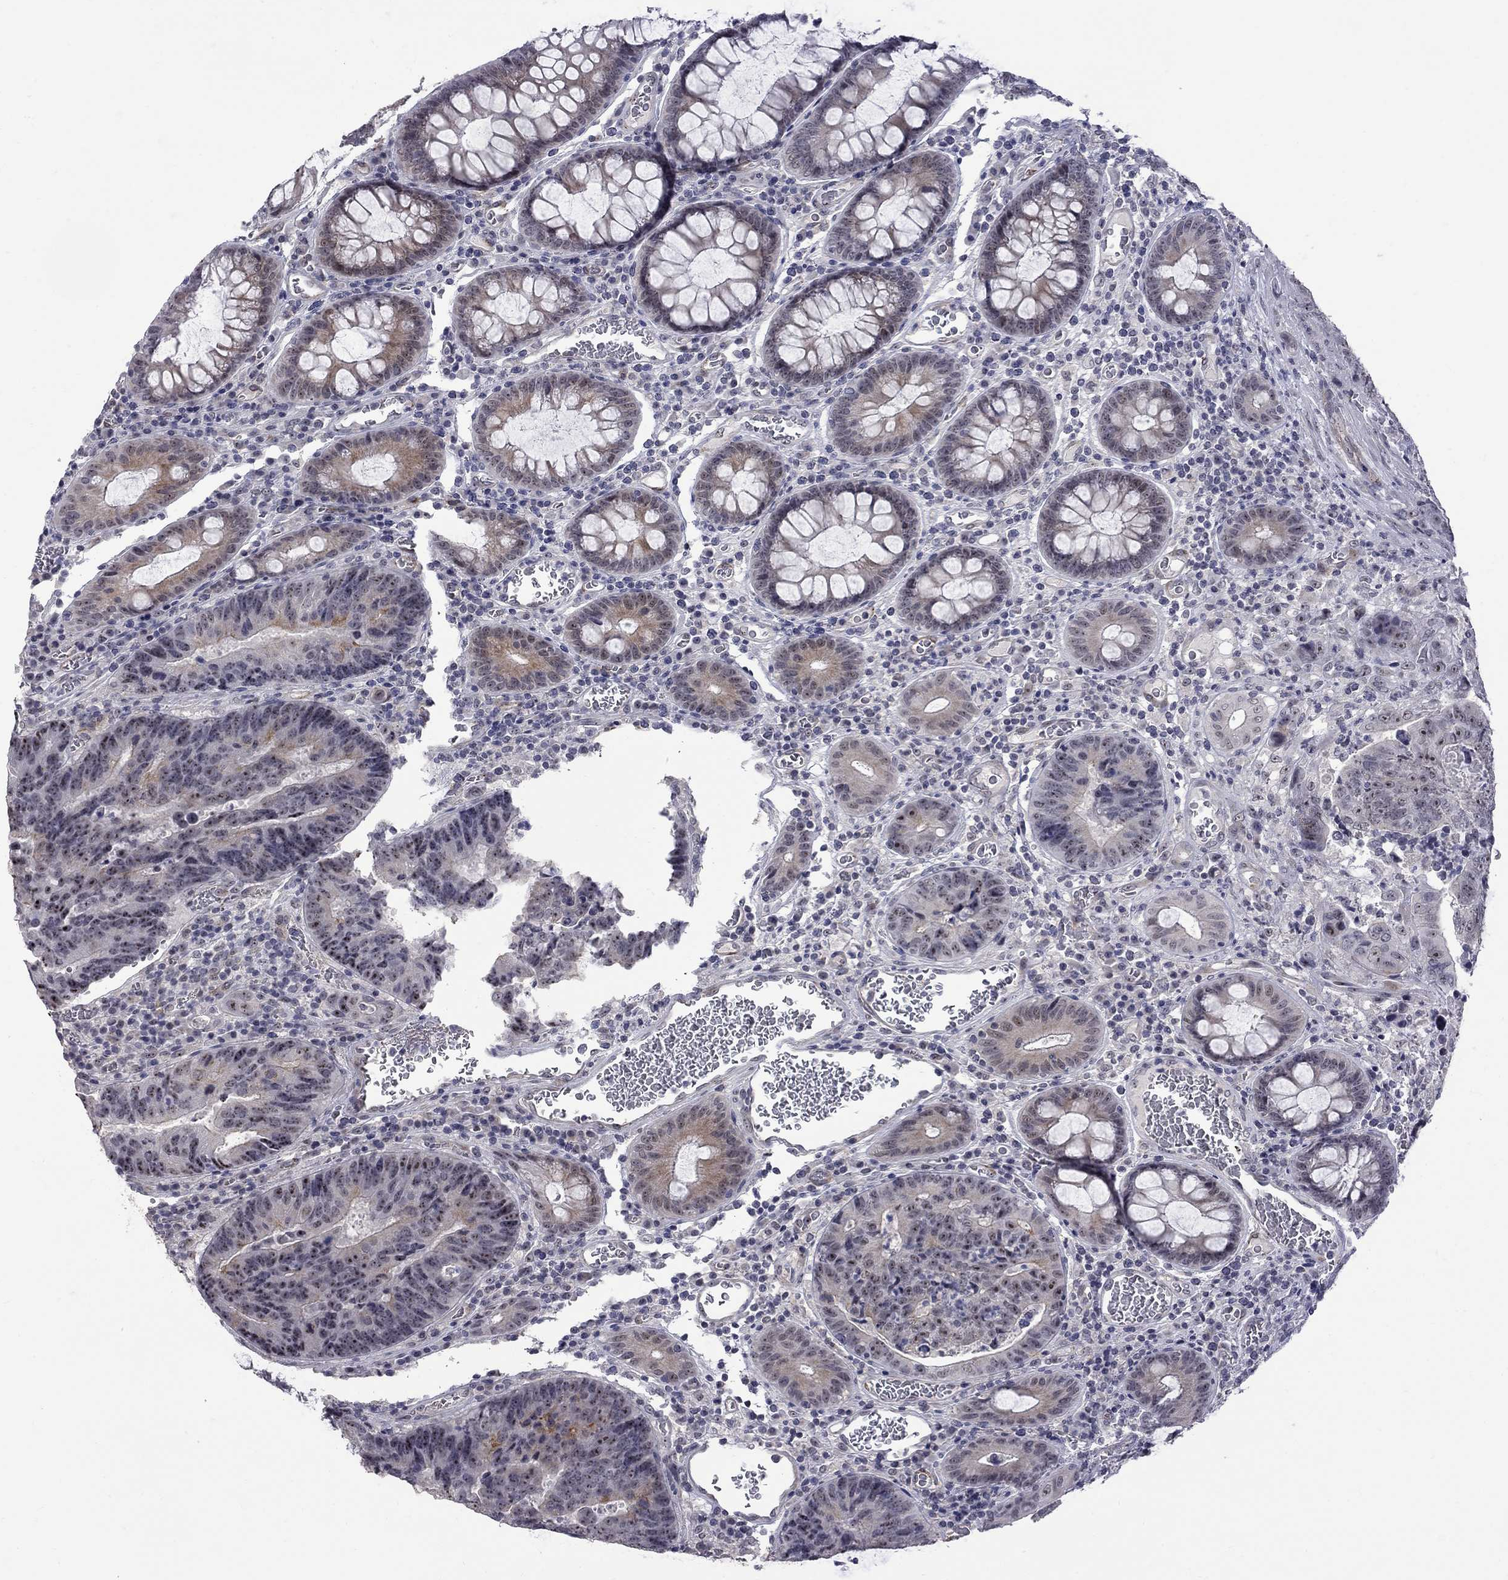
{"staining": {"intensity": "moderate", "quantity": "<25%", "location": "cytoplasmic/membranous"}, "tissue": "colorectal cancer", "cell_type": "Tumor cells", "image_type": "cancer", "snomed": [{"axis": "morphology", "description": "Adenocarcinoma, NOS"}, {"axis": "topography", "description": "Colon"}], "caption": "Protein staining of colorectal cancer tissue displays moderate cytoplasmic/membranous staining in about <25% of tumor cells. The staining is performed using DAB (3,3'-diaminobenzidine) brown chromogen to label protein expression. The nuclei are counter-stained blue using hematoxylin.", "gene": "GSG1L", "patient": {"sex": "female", "age": 48}}